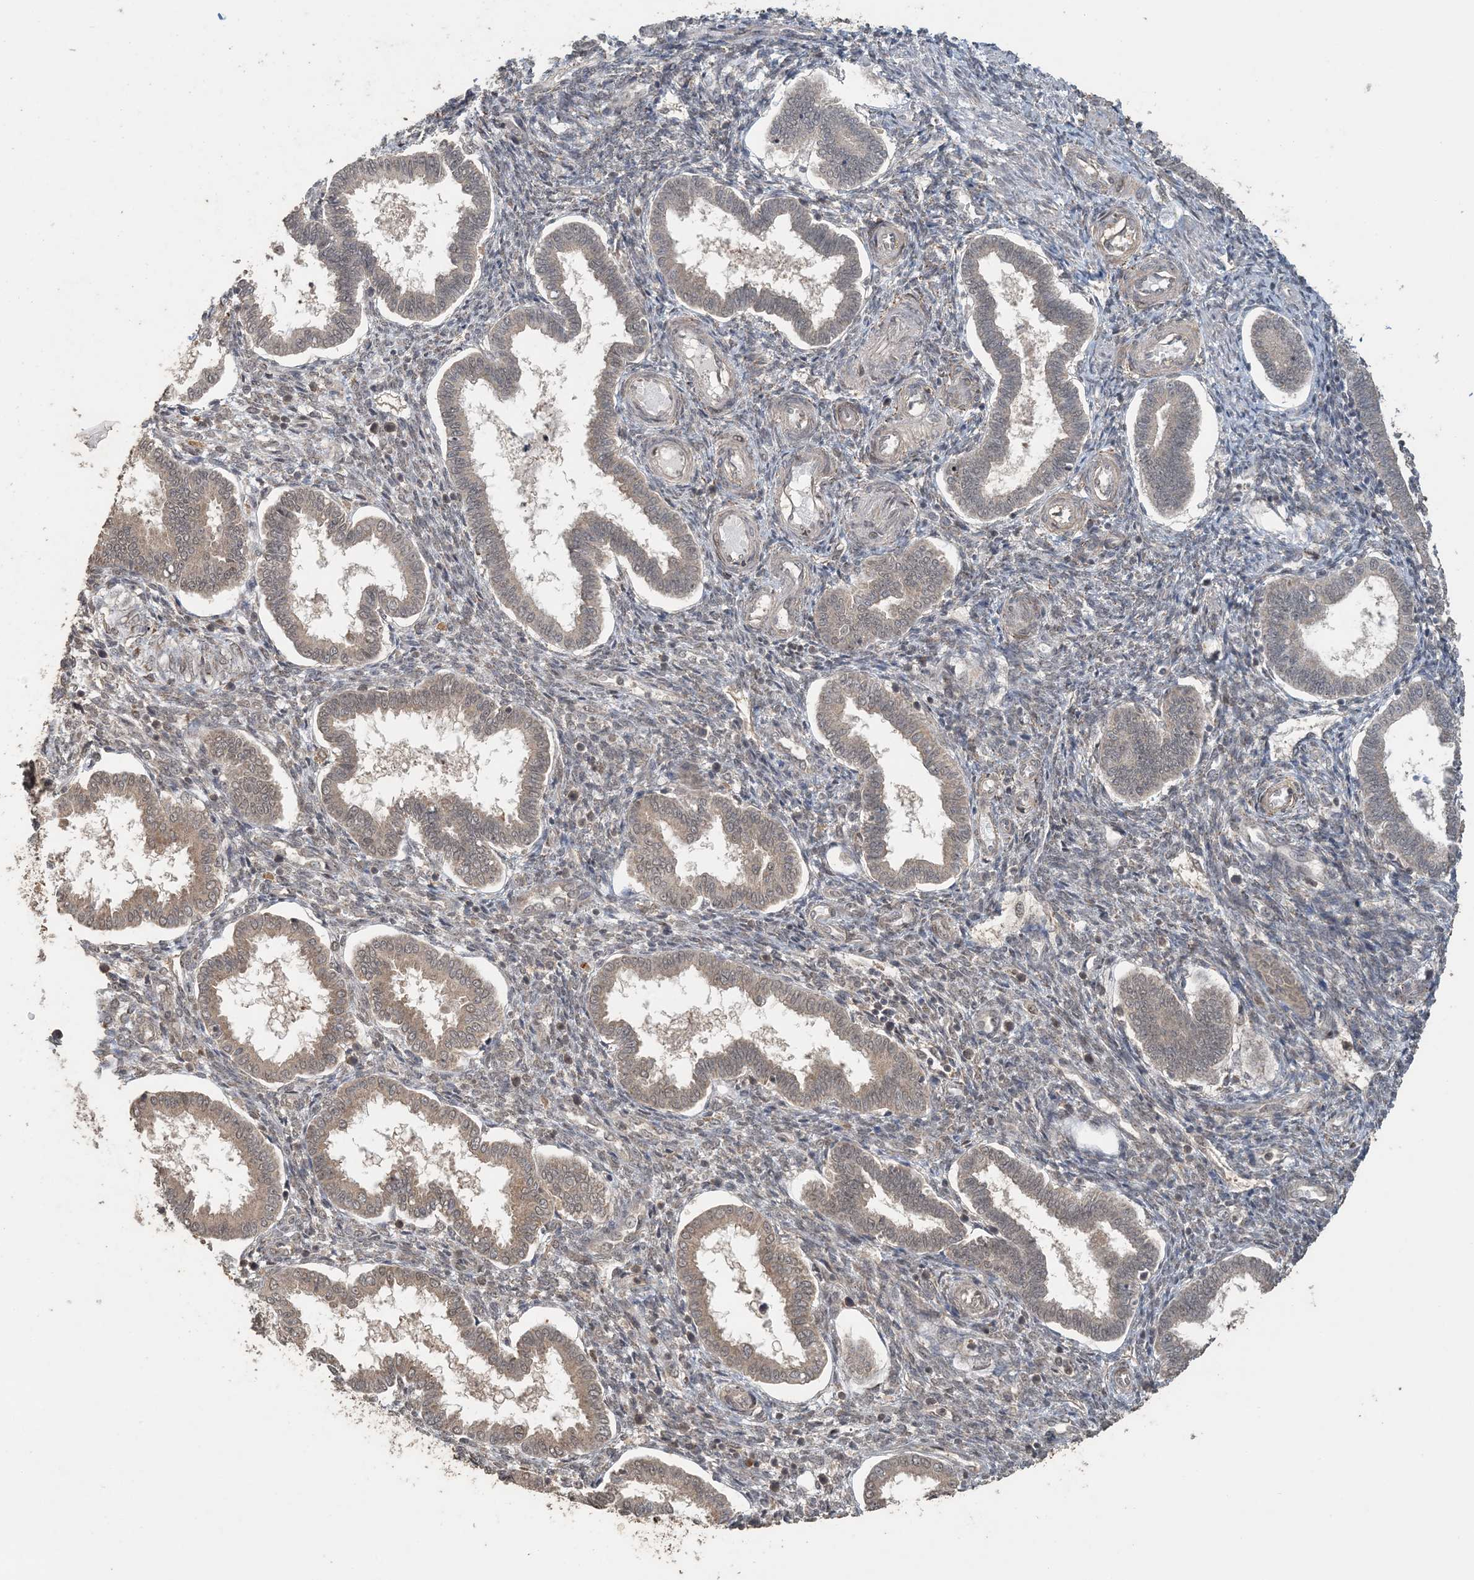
{"staining": {"intensity": "moderate", "quantity": "25%-75%", "location": "nuclear"}, "tissue": "endometrium", "cell_type": "Cells in endometrial stroma", "image_type": "normal", "snomed": [{"axis": "morphology", "description": "Normal tissue, NOS"}, {"axis": "topography", "description": "Endometrium"}], "caption": "The immunohistochemical stain labels moderate nuclear positivity in cells in endometrial stroma of unremarkable endometrium. (DAB (3,3'-diaminobenzidine) = brown stain, brightfield microscopy at high magnification).", "gene": "ATP13A2", "patient": {"sex": "female", "age": 24}}